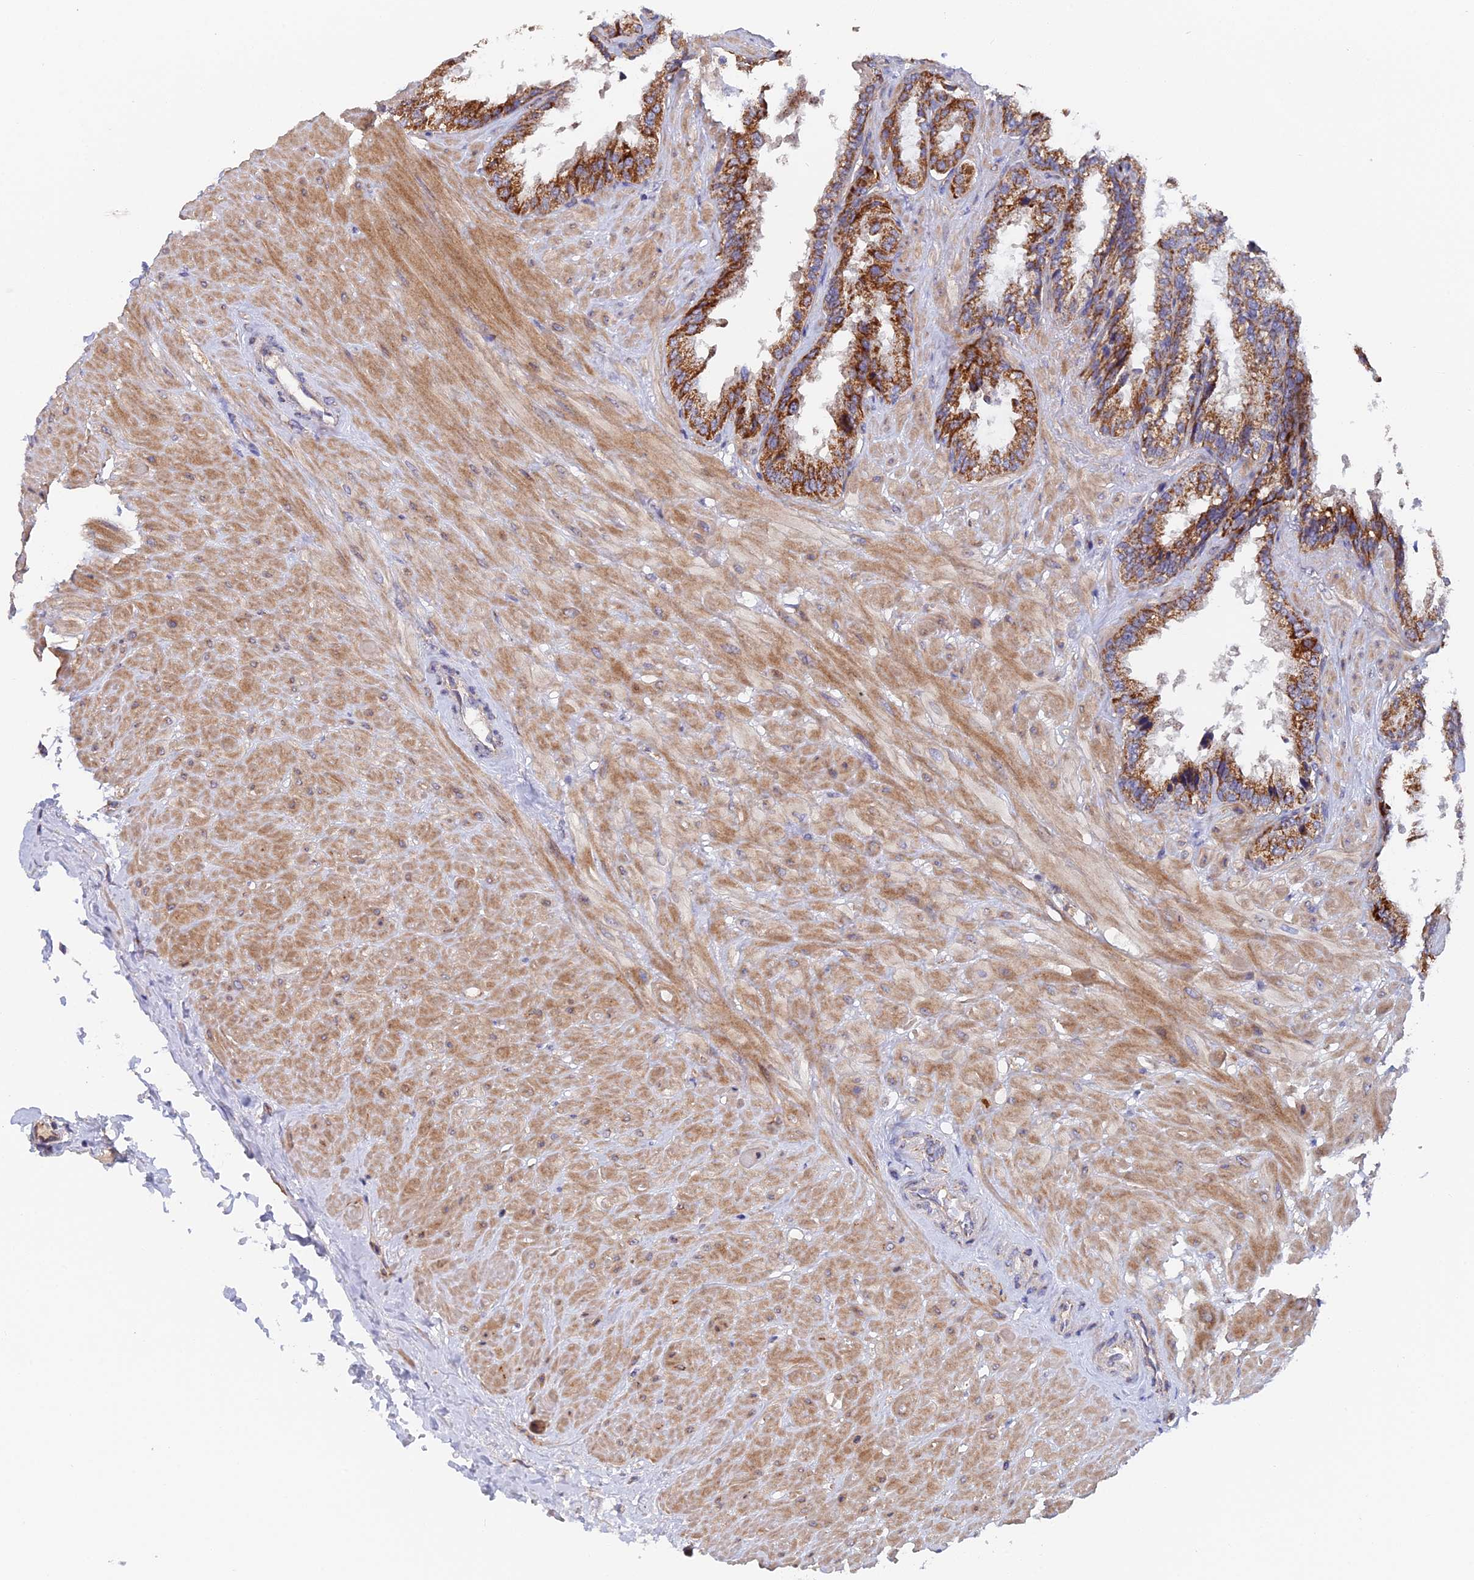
{"staining": {"intensity": "moderate", "quantity": ">75%", "location": "cytoplasmic/membranous"}, "tissue": "seminal vesicle", "cell_type": "Glandular cells", "image_type": "normal", "snomed": [{"axis": "morphology", "description": "Normal tissue, NOS"}, {"axis": "topography", "description": "Seminal veicle"}], "caption": "Seminal vesicle stained with a brown dye demonstrates moderate cytoplasmic/membranous positive staining in approximately >75% of glandular cells.", "gene": "ECSIT", "patient": {"sex": "male", "age": 46}}